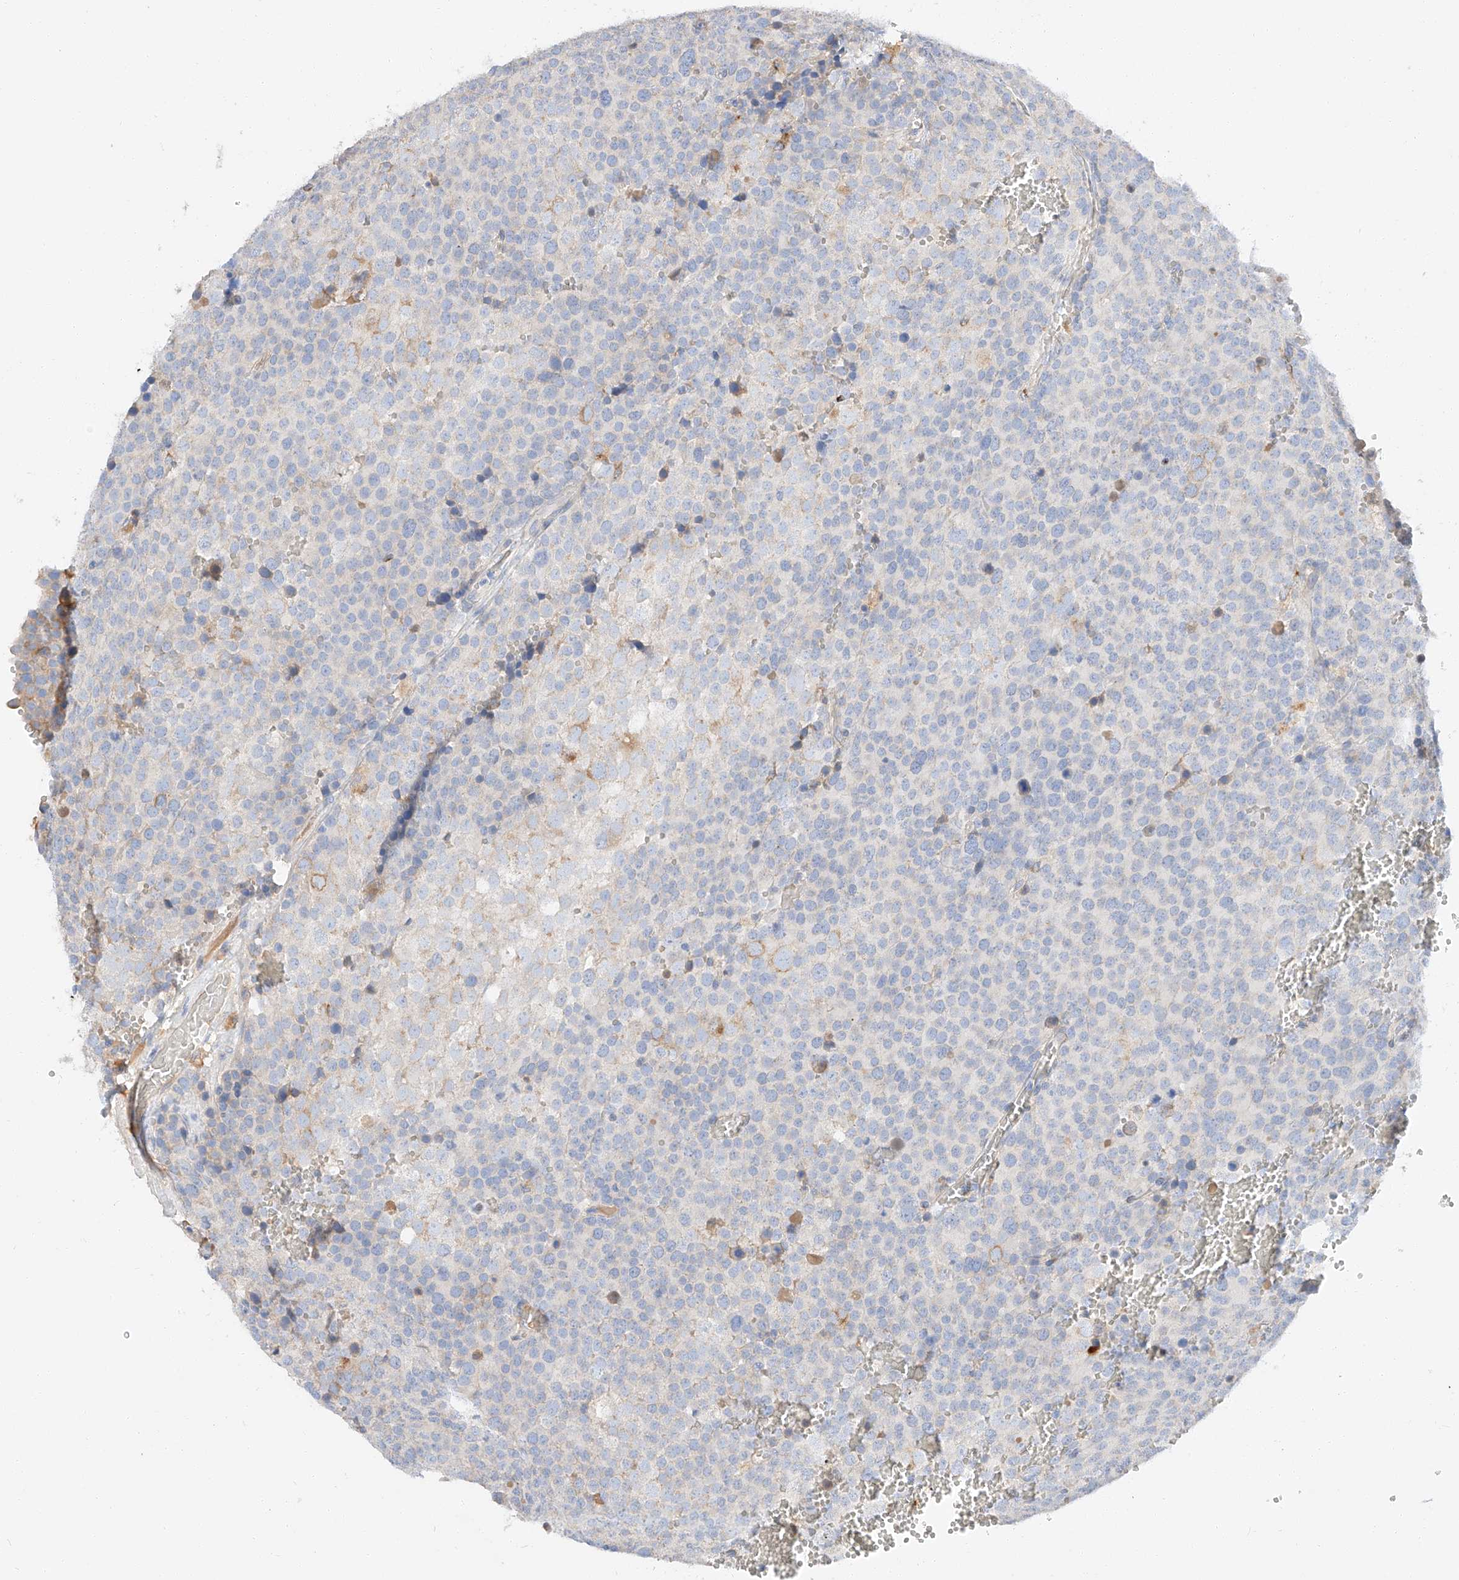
{"staining": {"intensity": "negative", "quantity": "none", "location": "none"}, "tissue": "testis cancer", "cell_type": "Tumor cells", "image_type": "cancer", "snomed": [{"axis": "morphology", "description": "Seminoma, NOS"}, {"axis": "topography", "description": "Testis"}], "caption": "DAB (3,3'-diaminobenzidine) immunohistochemical staining of seminoma (testis) demonstrates no significant positivity in tumor cells. Nuclei are stained in blue.", "gene": "MAP7", "patient": {"sex": "male", "age": 71}}